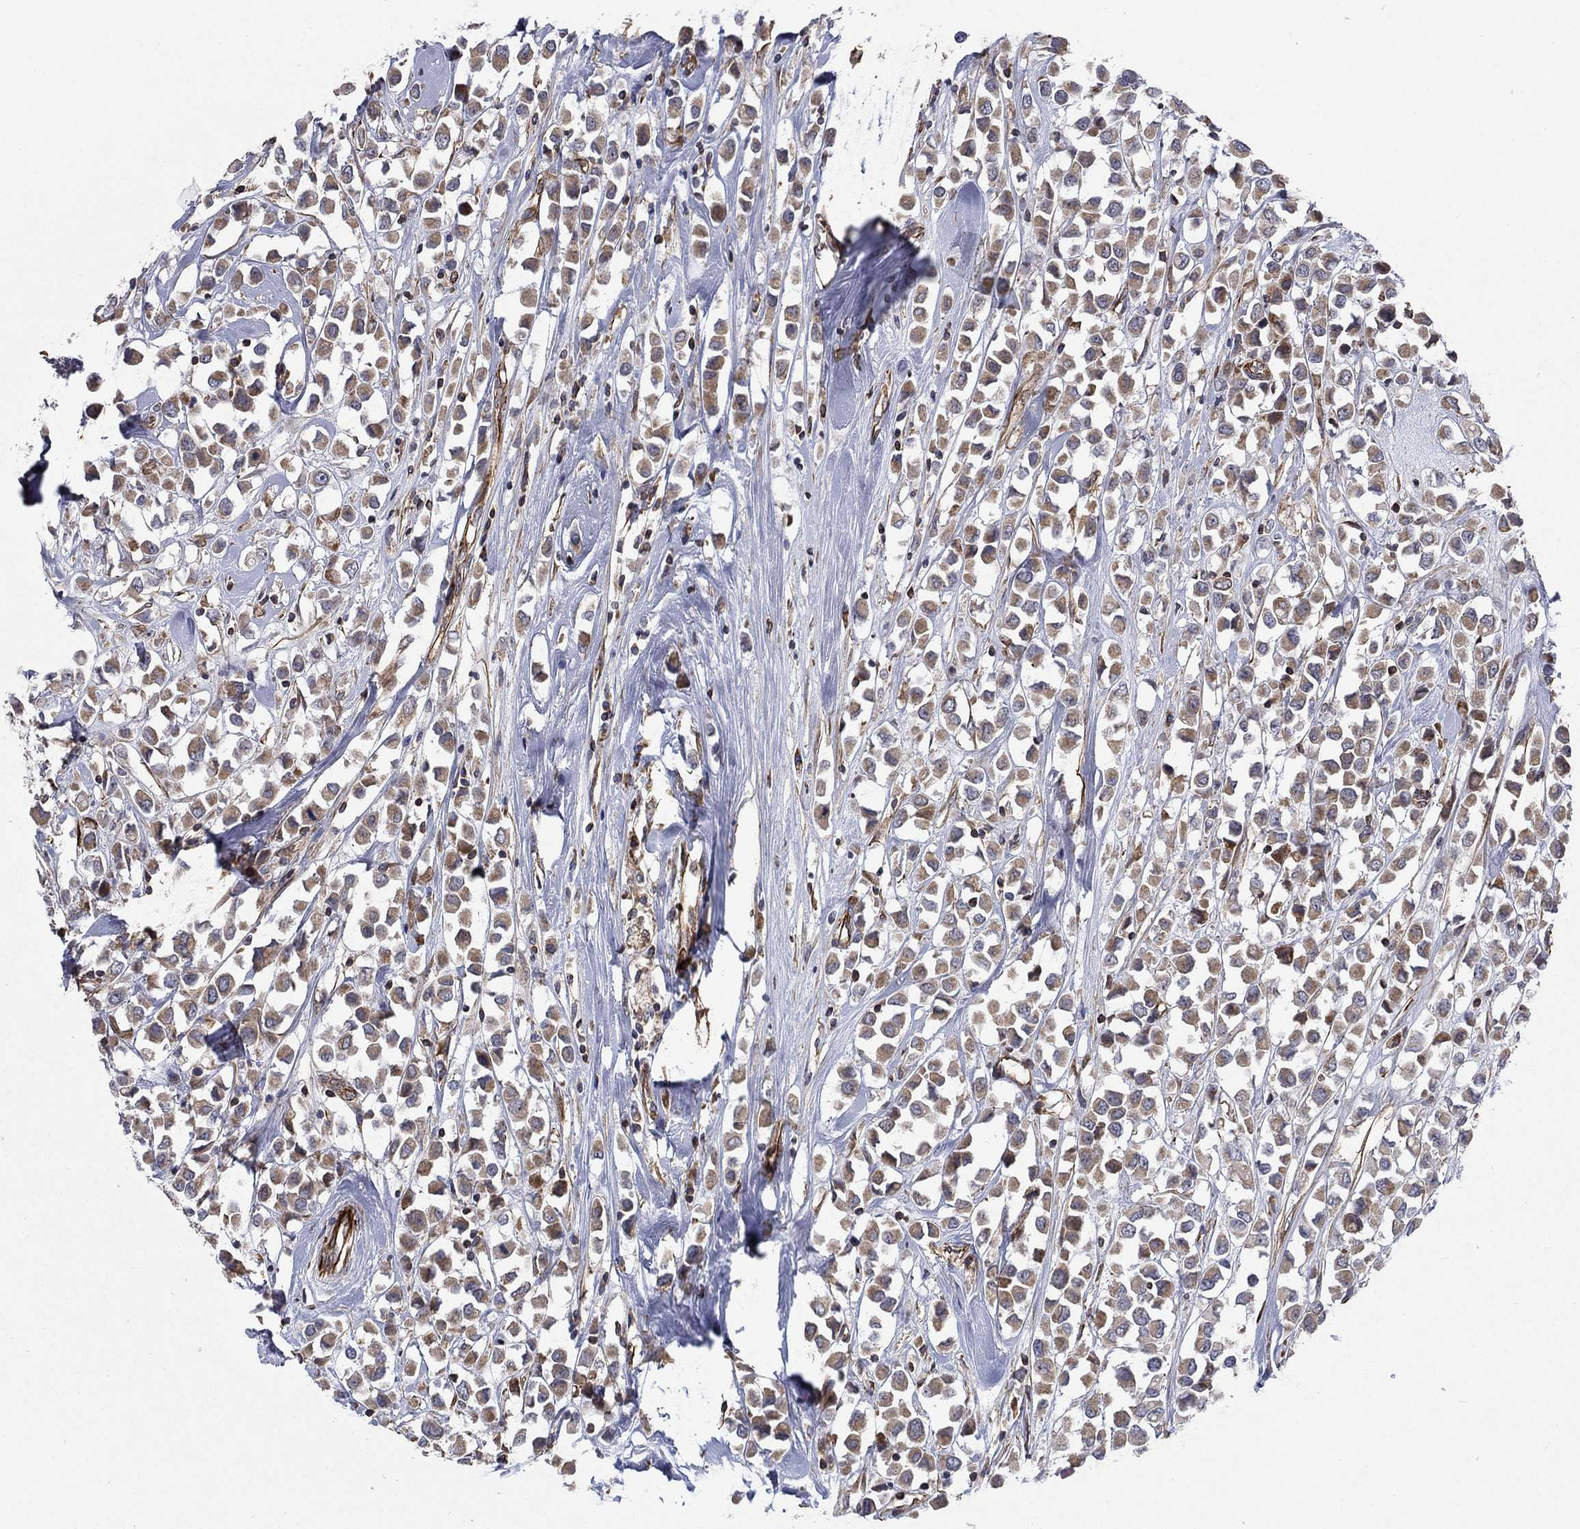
{"staining": {"intensity": "weak", "quantity": ">75%", "location": "cytoplasmic/membranous"}, "tissue": "breast cancer", "cell_type": "Tumor cells", "image_type": "cancer", "snomed": [{"axis": "morphology", "description": "Duct carcinoma"}, {"axis": "topography", "description": "Breast"}], "caption": "Weak cytoplasmic/membranous positivity is identified in approximately >75% of tumor cells in invasive ductal carcinoma (breast).", "gene": "NDUFC1", "patient": {"sex": "female", "age": 61}}